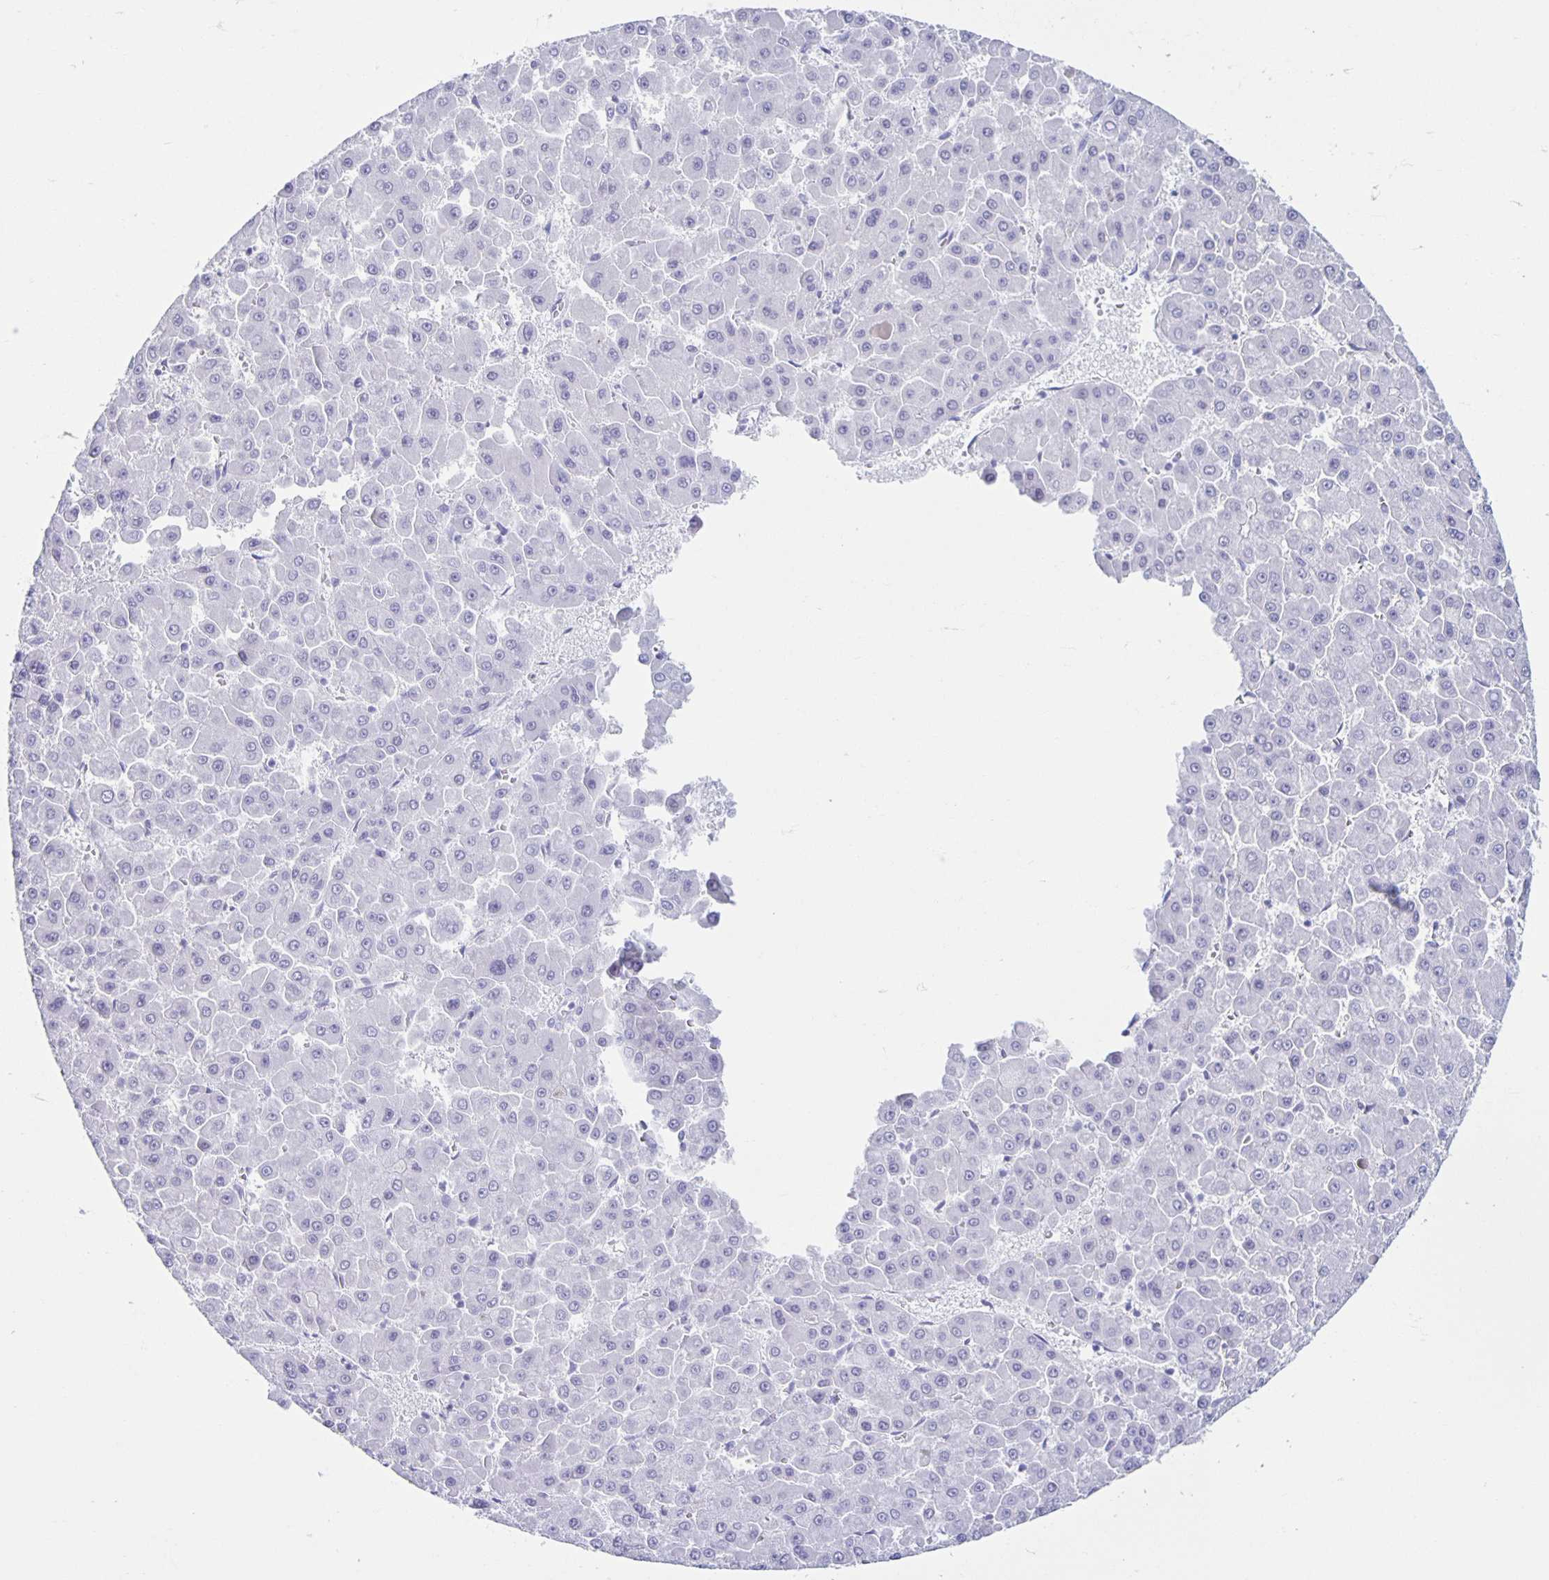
{"staining": {"intensity": "negative", "quantity": "none", "location": "none"}, "tissue": "liver cancer", "cell_type": "Tumor cells", "image_type": "cancer", "snomed": [{"axis": "morphology", "description": "Carcinoma, Hepatocellular, NOS"}, {"axis": "topography", "description": "Liver"}], "caption": "IHC photomicrograph of neoplastic tissue: human liver cancer (hepatocellular carcinoma) stained with DAB (3,3'-diaminobenzidine) reveals no significant protein positivity in tumor cells.", "gene": "CT45A5", "patient": {"sex": "male", "age": 78}}